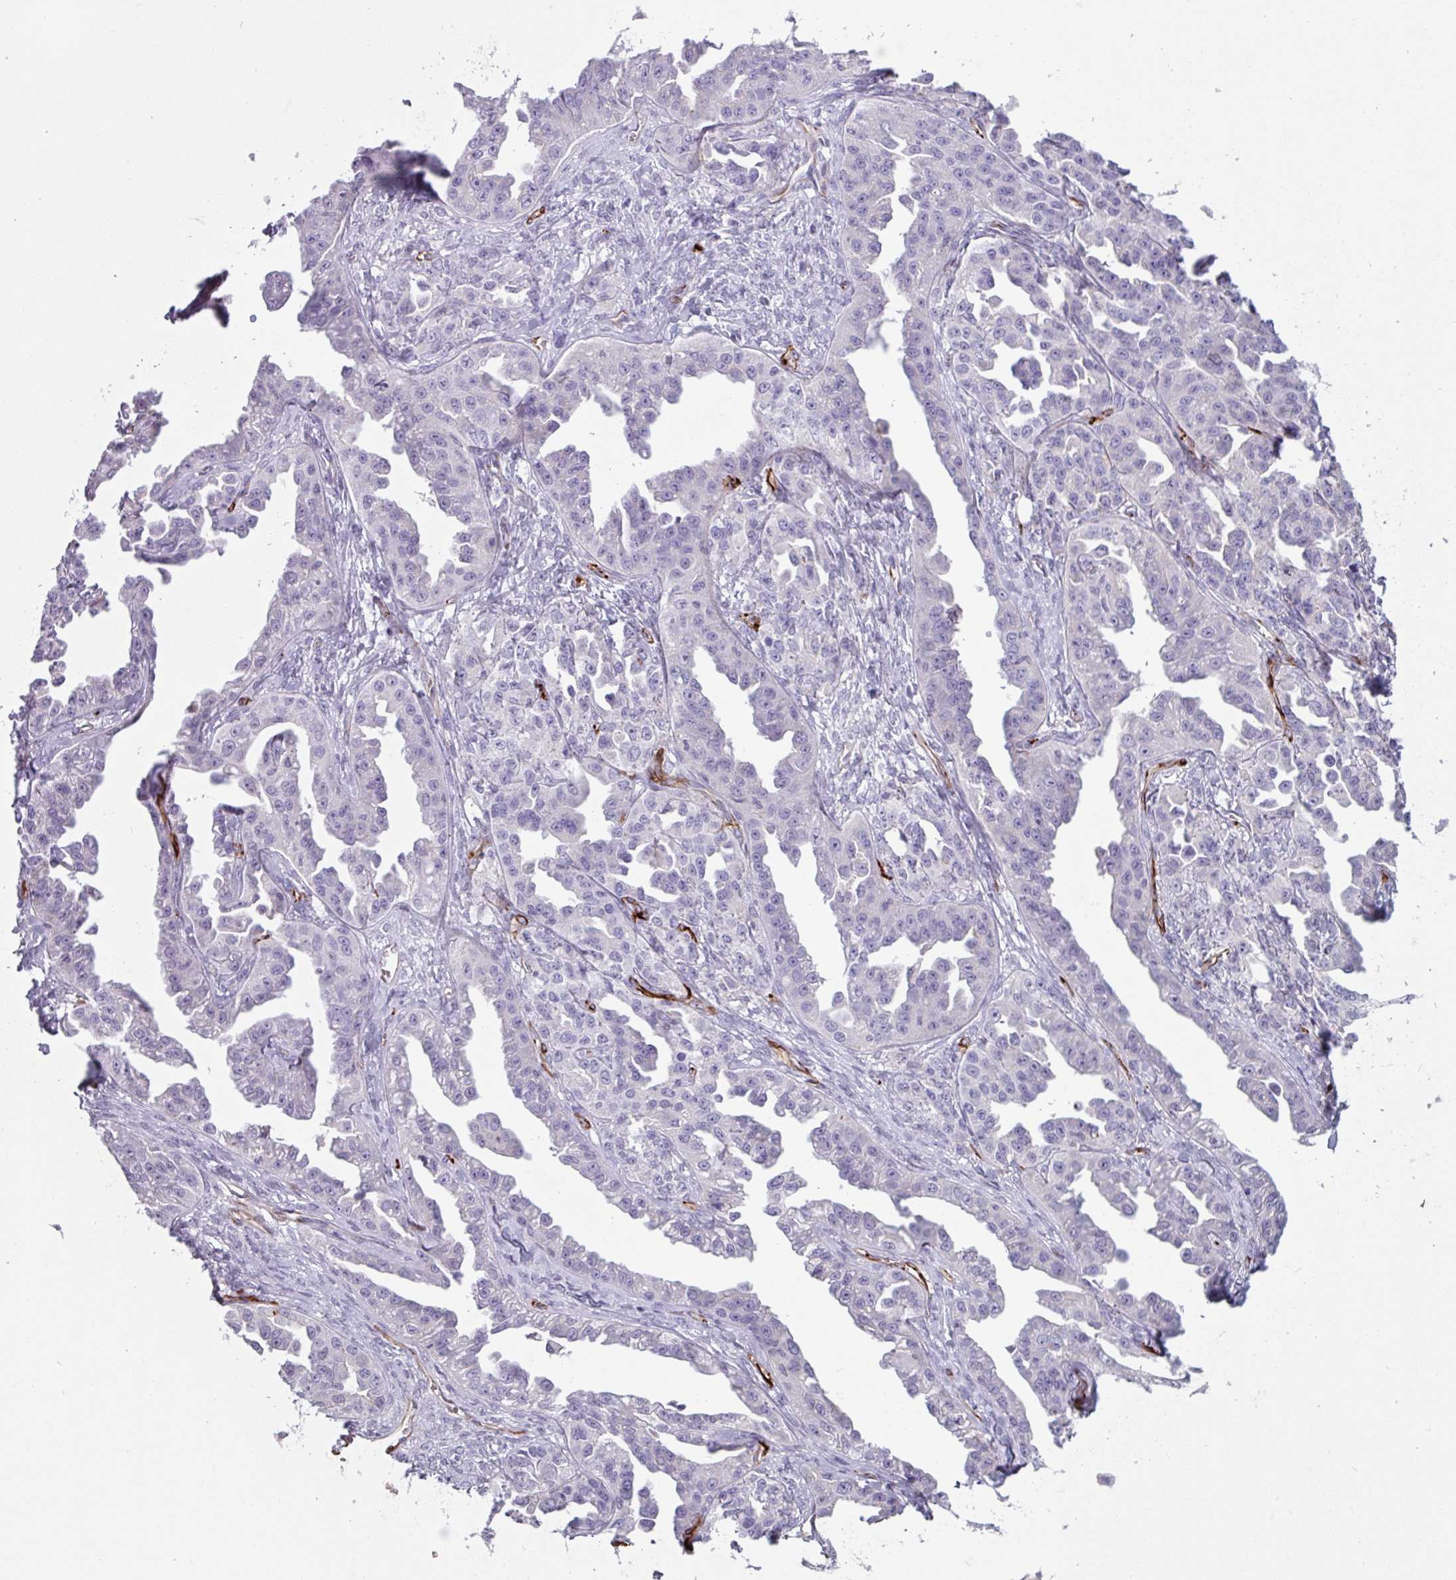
{"staining": {"intensity": "negative", "quantity": "none", "location": "none"}, "tissue": "ovarian cancer", "cell_type": "Tumor cells", "image_type": "cancer", "snomed": [{"axis": "morphology", "description": "Cystadenocarcinoma, serous, NOS"}, {"axis": "topography", "description": "Ovary"}], "caption": "IHC image of neoplastic tissue: serous cystadenocarcinoma (ovarian) stained with DAB demonstrates no significant protein staining in tumor cells.", "gene": "BTD", "patient": {"sex": "female", "age": 75}}